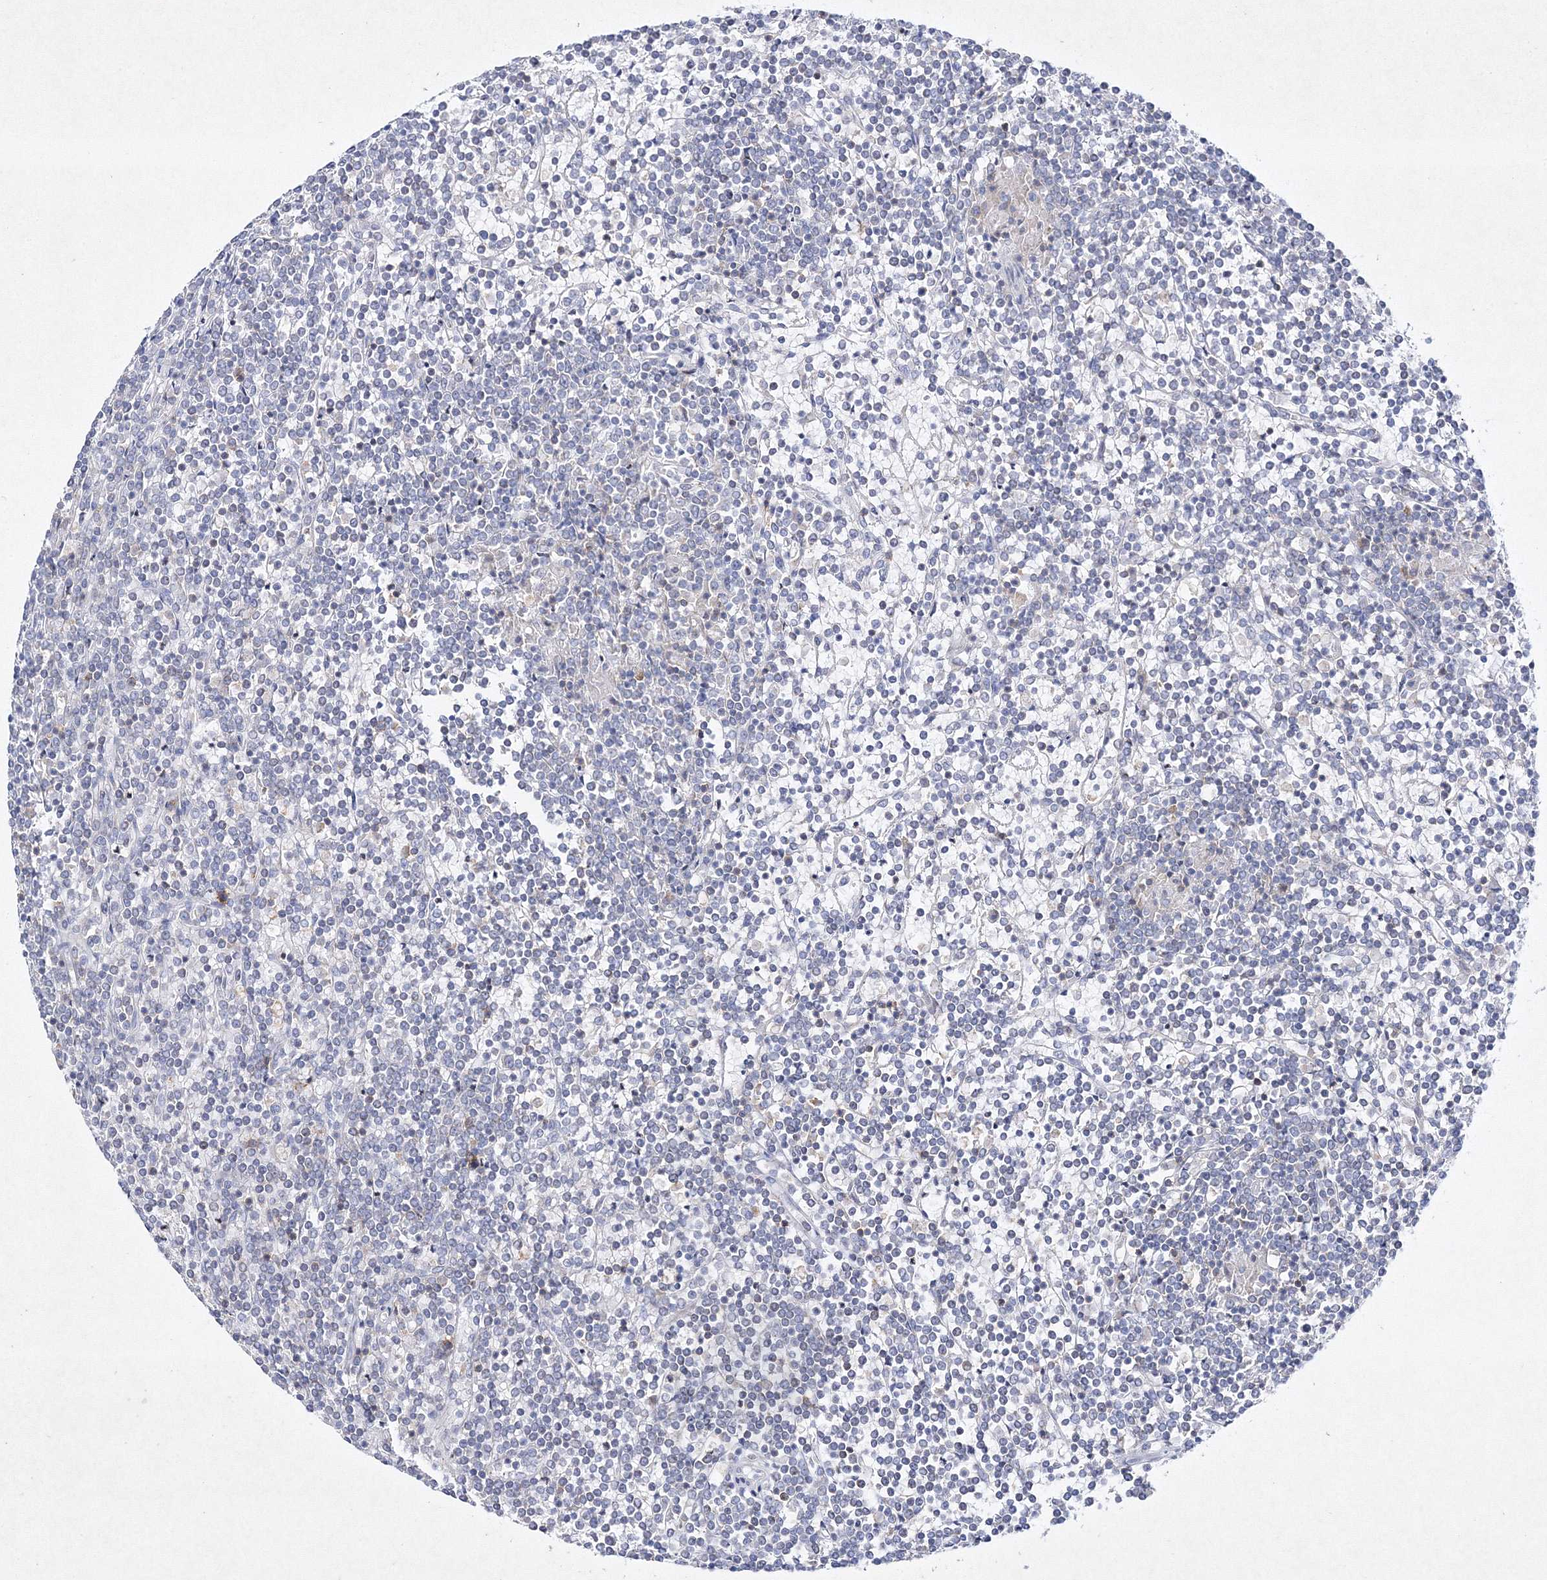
{"staining": {"intensity": "negative", "quantity": "none", "location": "none"}, "tissue": "lymphoma", "cell_type": "Tumor cells", "image_type": "cancer", "snomed": [{"axis": "morphology", "description": "Malignant lymphoma, non-Hodgkin's type, Low grade"}, {"axis": "topography", "description": "Spleen"}], "caption": "An IHC micrograph of lymphoma is shown. There is no staining in tumor cells of lymphoma.", "gene": "HCST", "patient": {"sex": "female", "age": 19}}